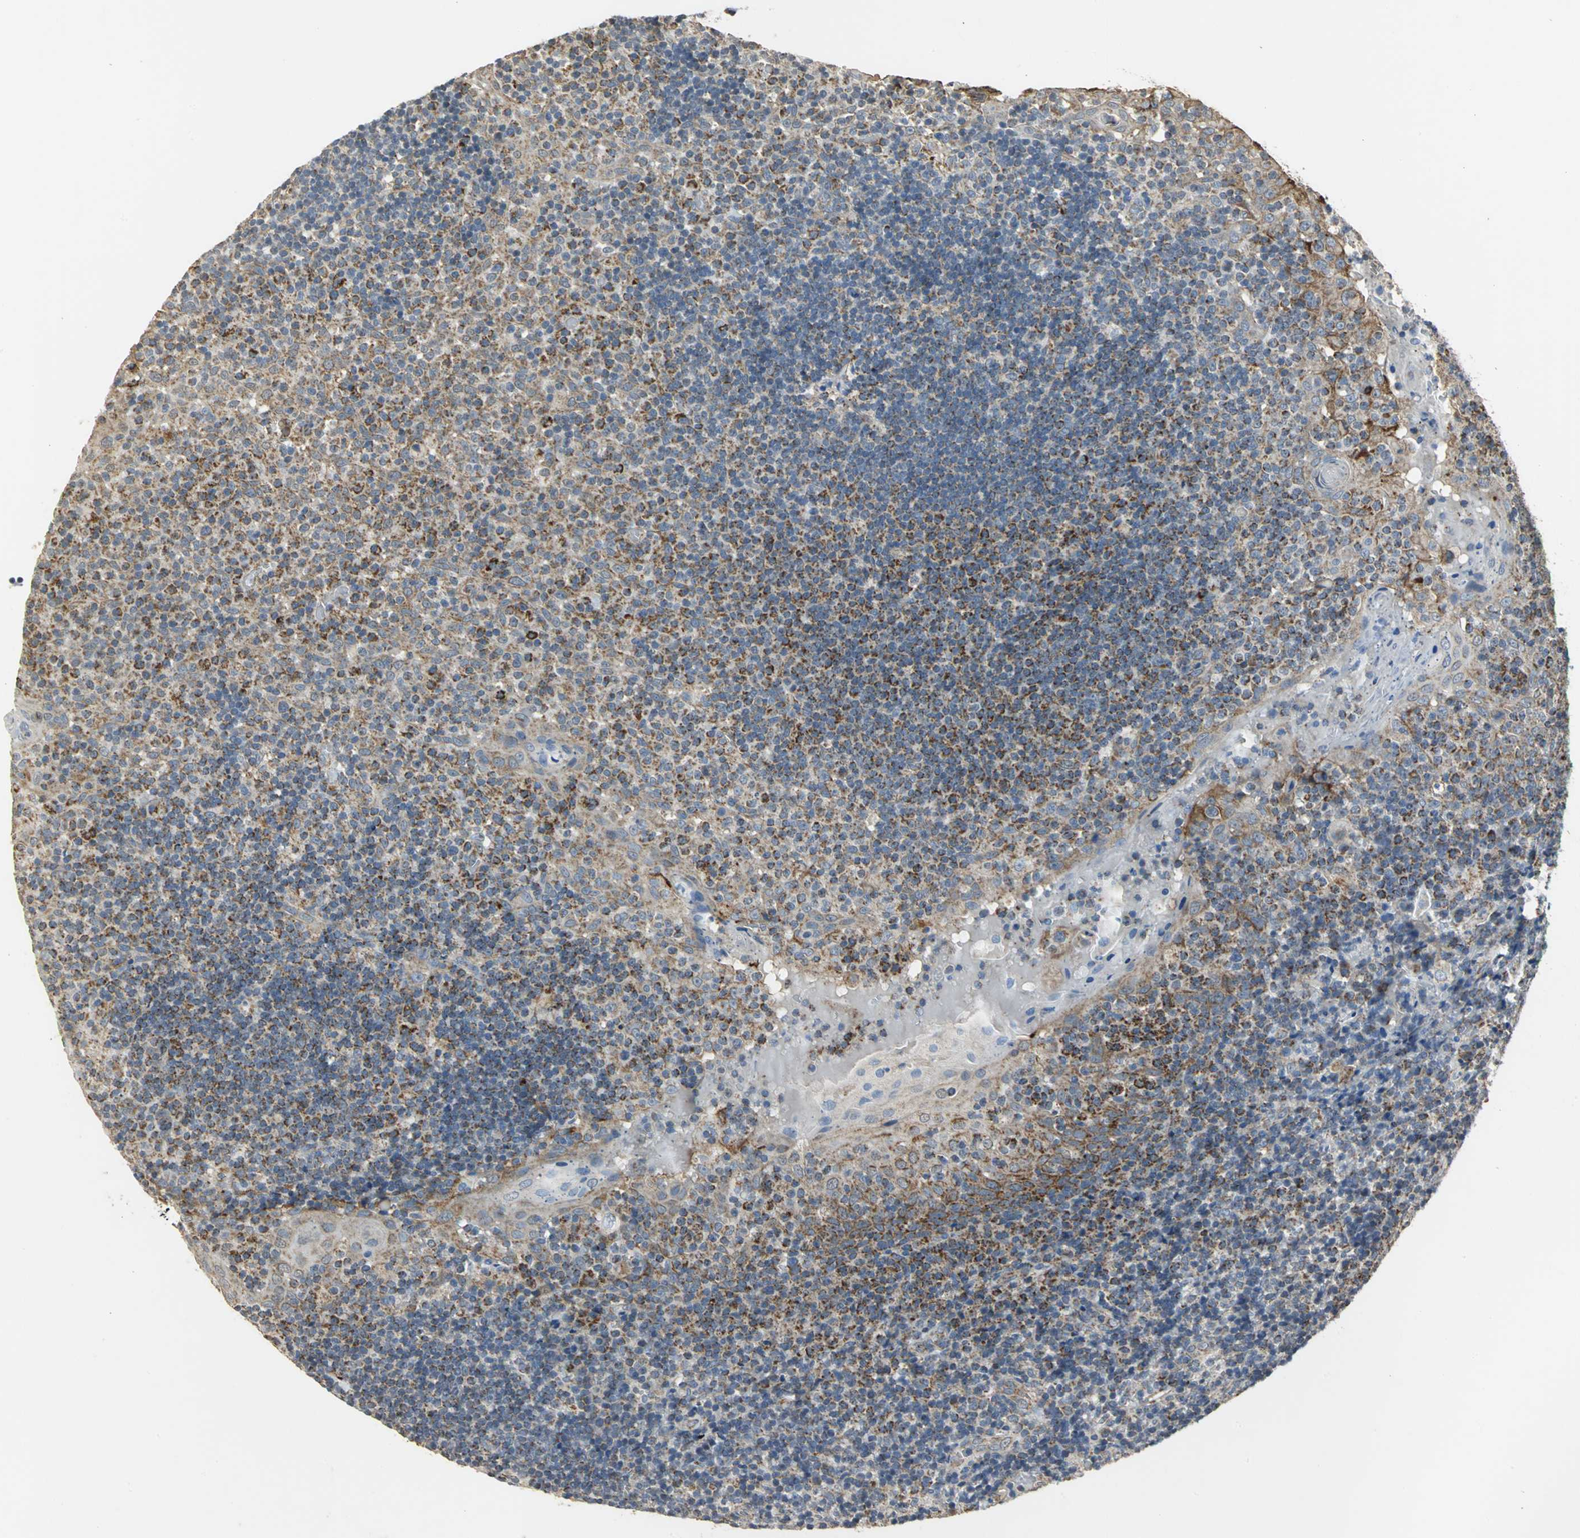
{"staining": {"intensity": "strong", "quantity": "25%-75%", "location": "cytoplasmic/membranous"}, "tissue": "tonsil", "cell_type": "Germinal center cells", "image_type": "normal", "snomed": [{"axis": "morphology", "description": "Normal tissue, NOS"}, {"axis": "topography", "description": "Tonsil"}], "caption": "Unremarkable tonsil displays strong cytoplasmic/membranous expression in about 25%-75% of germinal center cells.", "gene": "NDUFB5", "patient": {"sex": "female", "age": 40}}